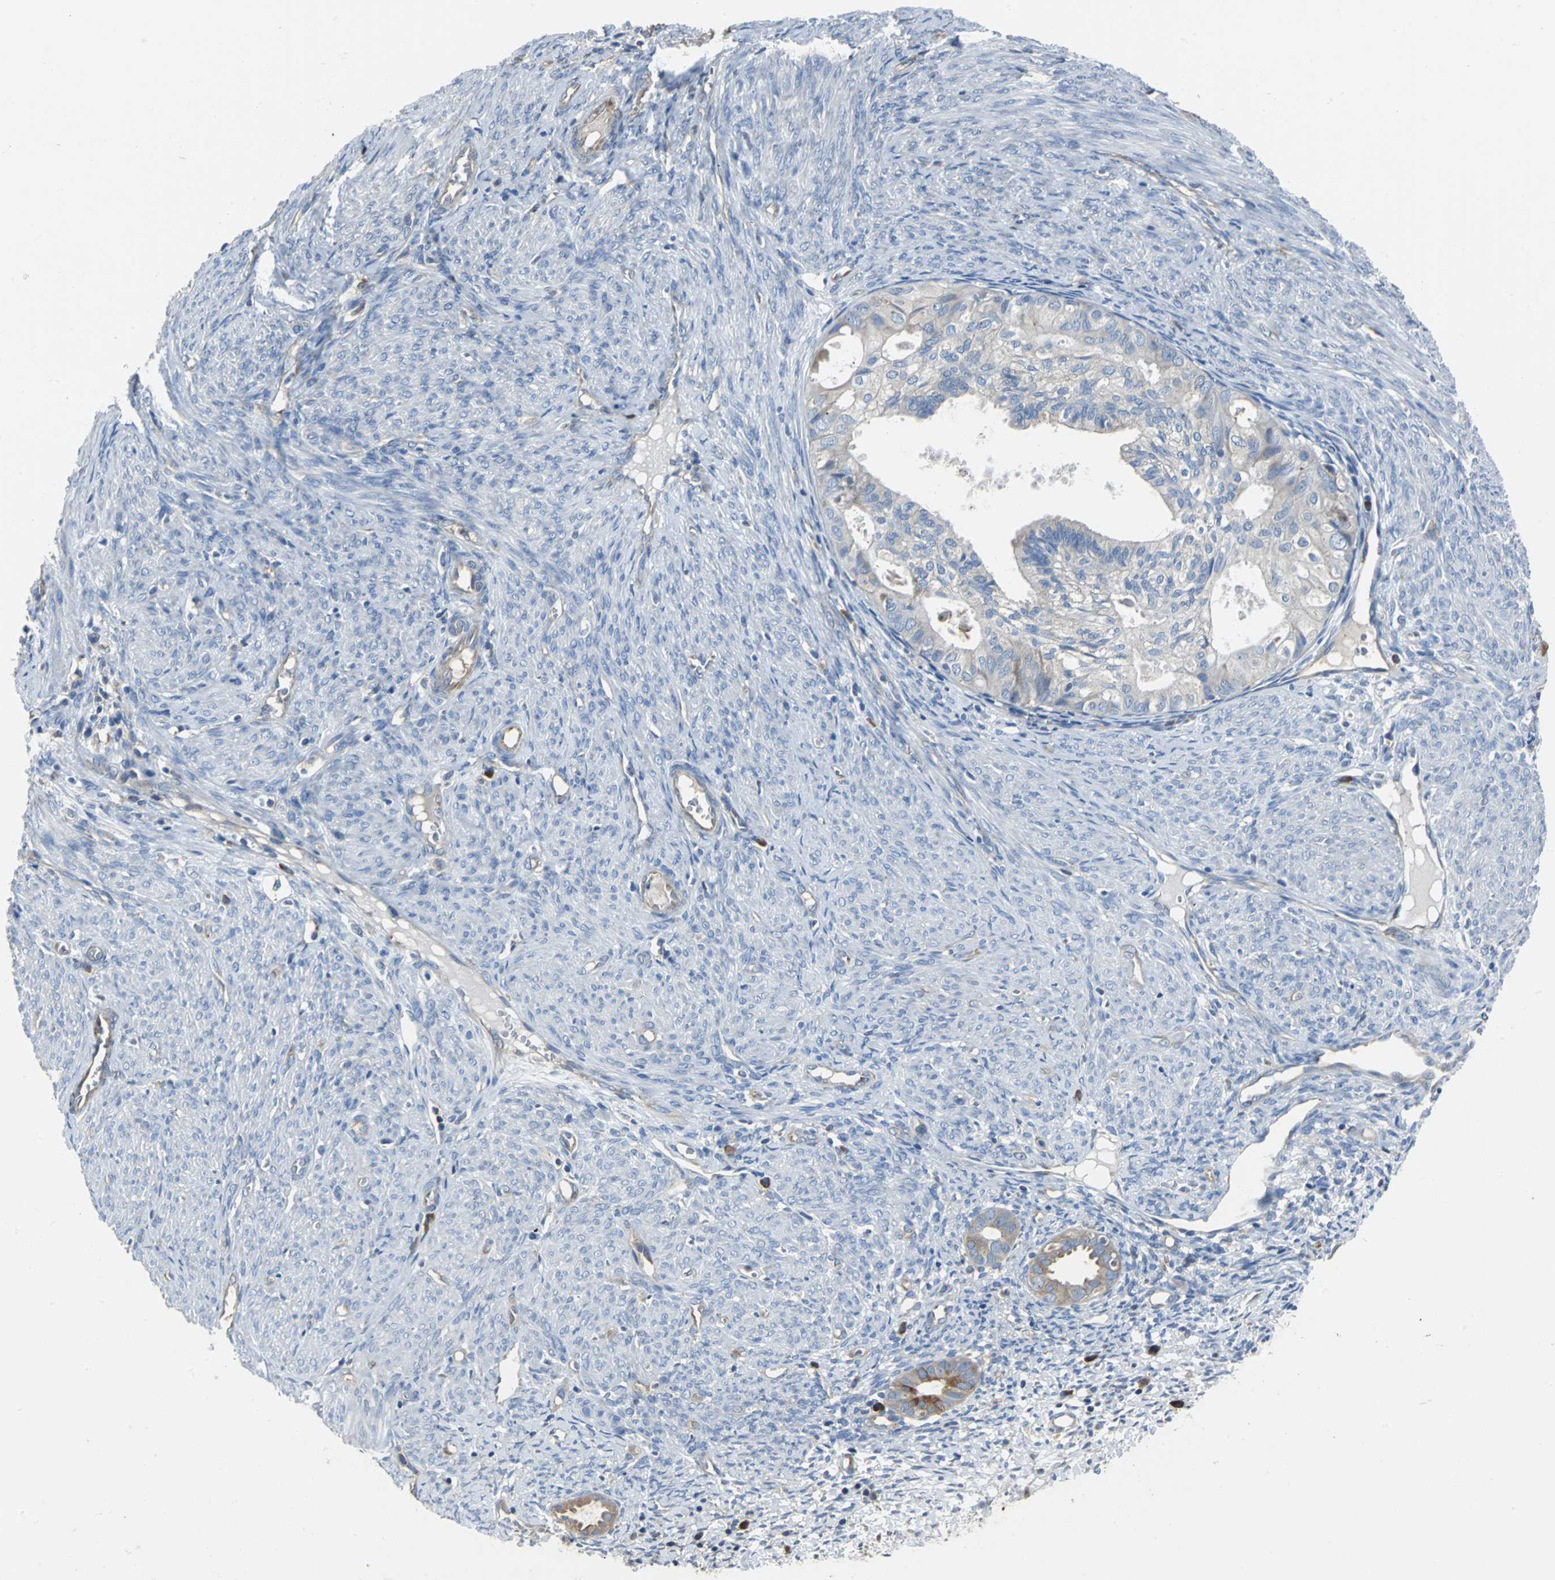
{"staining": {"intensity": "negative", "quantity": "none", "location": "none"}, "tissue": "cervical cancer", "cell_type": "Tumor cells", "image_type": "cancer", "snomed": [{"axis": "morphology", "description": "Normal tissue, NOS"}, {"axis": "morphology", "description": "Adenocarcinoma, NOS"}, {"axis": "topography", "description": "Cervix"}, {"axis": "topography", "description": "Endometrium"}], "caption": "IHC photomicrograph of cervical cancer stained for a protein (brown), which shows no positivity in tumor cells.", "gene": "EIF5A", "patient": {"sex": "female", "age": 86}}